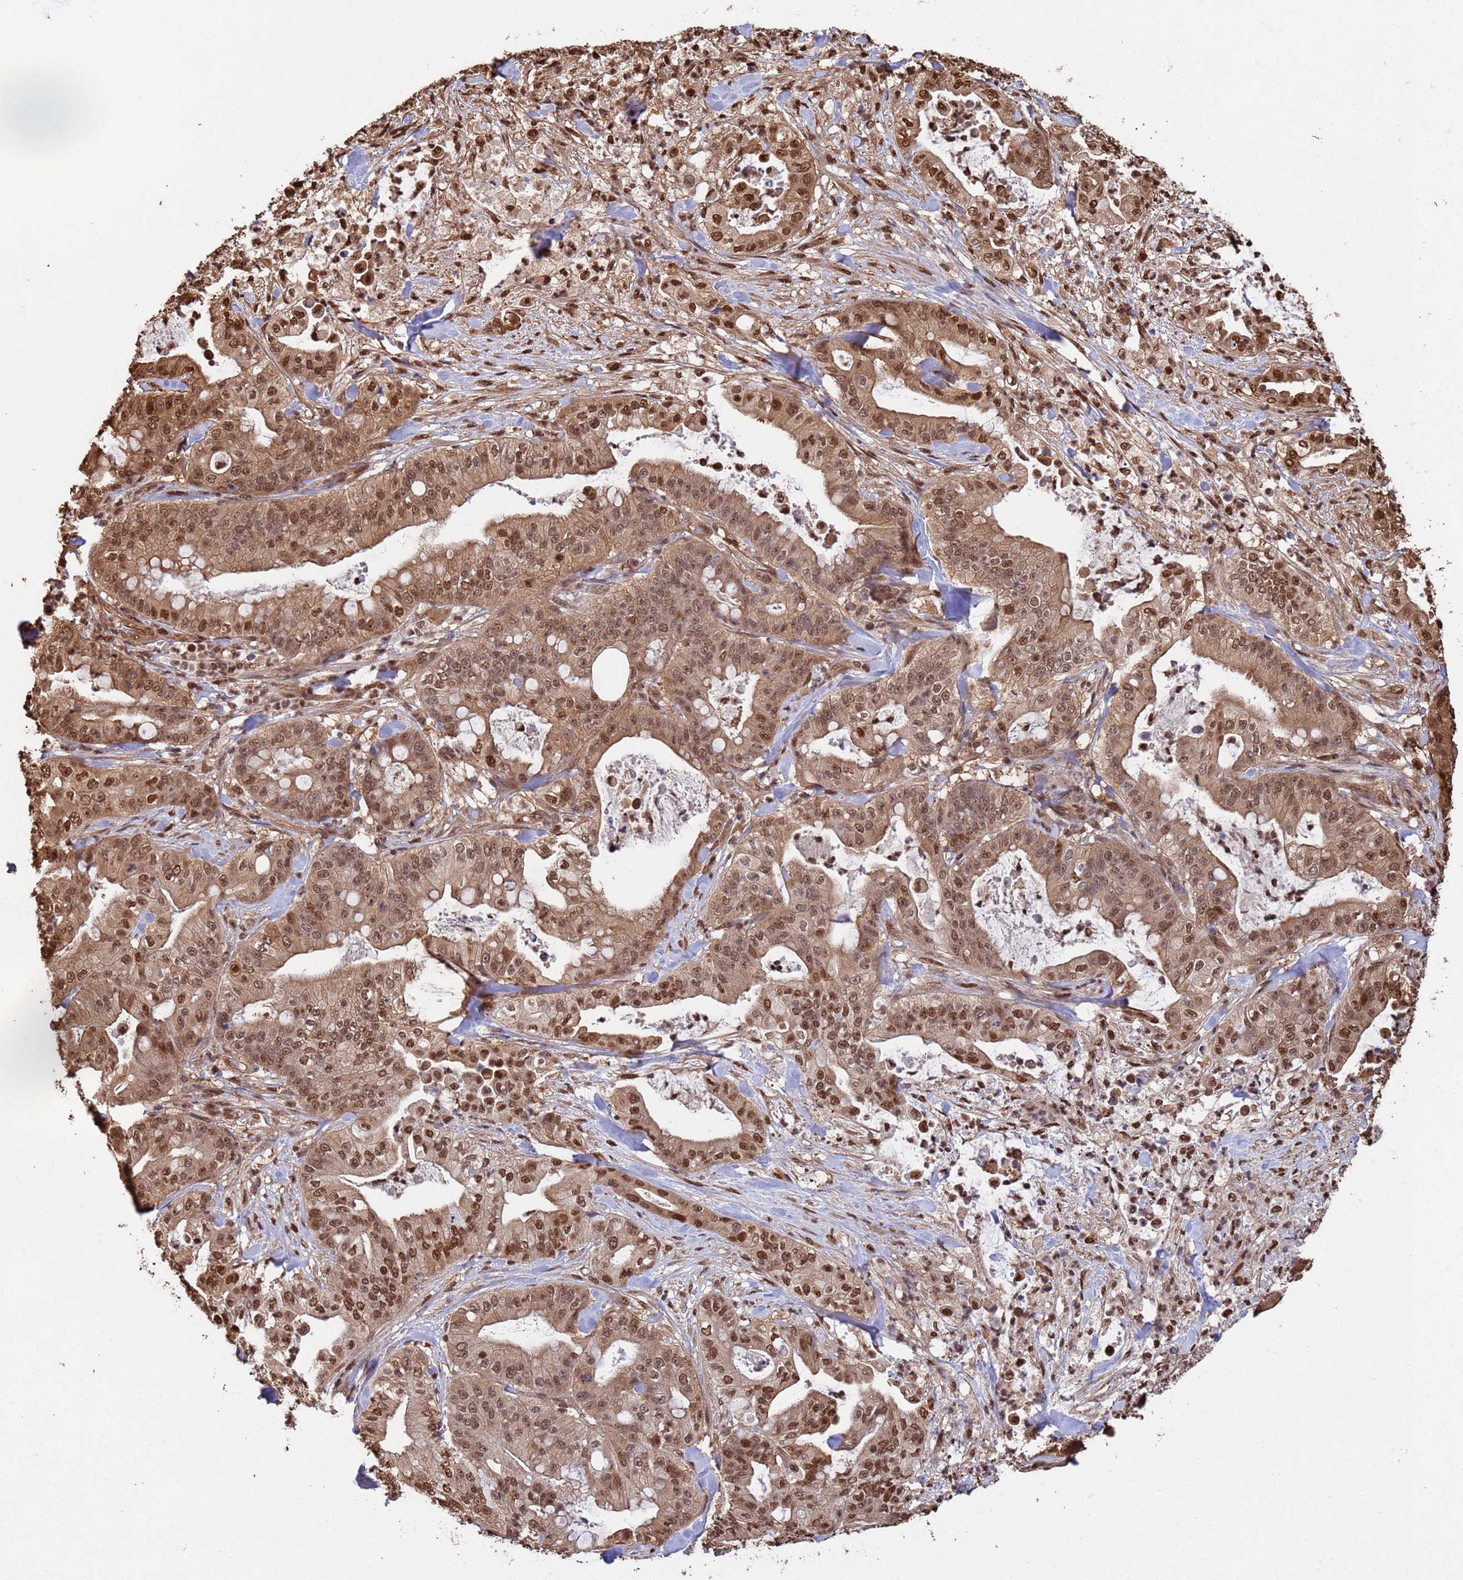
{"staining": {"intensity": "moderate", "quantity": ">75%", "location": "cytoplasmic/membranous,nuclear"}, "tissue": "pancreatic cancer", "cell_type": "Tumor cells", "image_type": "cancer", "snomed": [{"axis": "morphology", "description": "Adenocarcinoma, NOS"}, {"axis": "topography", "description": "Pancreas"}], "caption": "Brown immunohistochemical staining in human pancreatic cancer (adenocarcinoma) shows moderate cytoplasmic/membranous and nuclear expression in approximately >75% of tumor cells.", "gene": "SUMO4", "patient": {"sex": "male", "age": 71}}